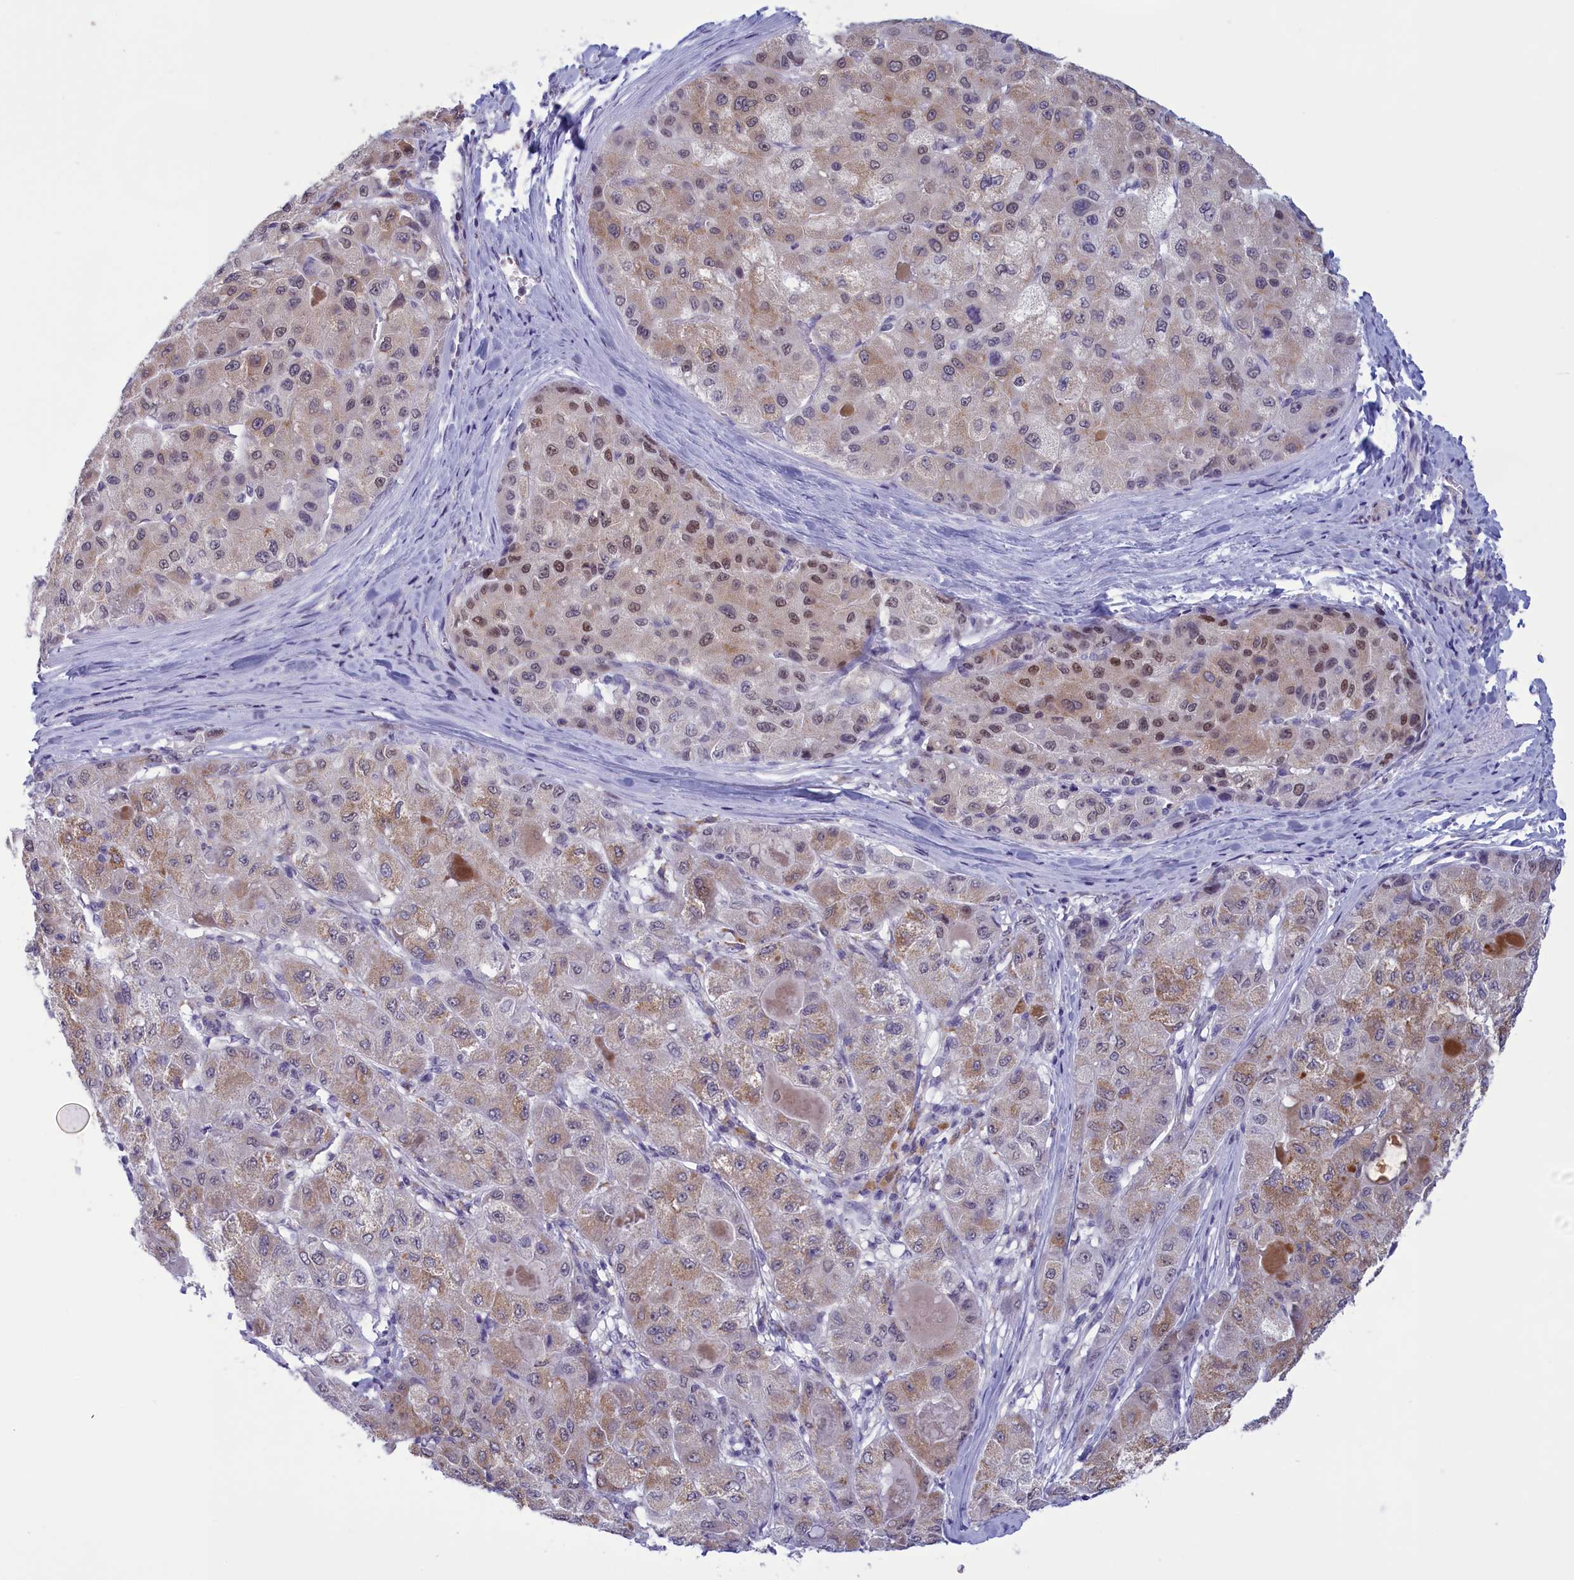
{"staining": {"intensity": "moderate", "quantity": "<25%", "location": "cytoplasmic/membranous,nuclear"}, "tissue": "liver cancer", "cell_type": "Tumor cells", "image_type": "cancer", "snomed": [{"axis": "morphology", "description": "Carcinoma, Hepatocellular, NOS"}, {"axis": "topography", "description": "Liver"}], "caption": "About <25% of tumor cells in human liver hepatocellular carcinoma demonstrate moderate cytoplasmic/membranous and nuclear protein expression as visualized by brown immunohistochemical staining.", "gene": "ELOA2", "patient": {"sex": "male", "age": 80}}